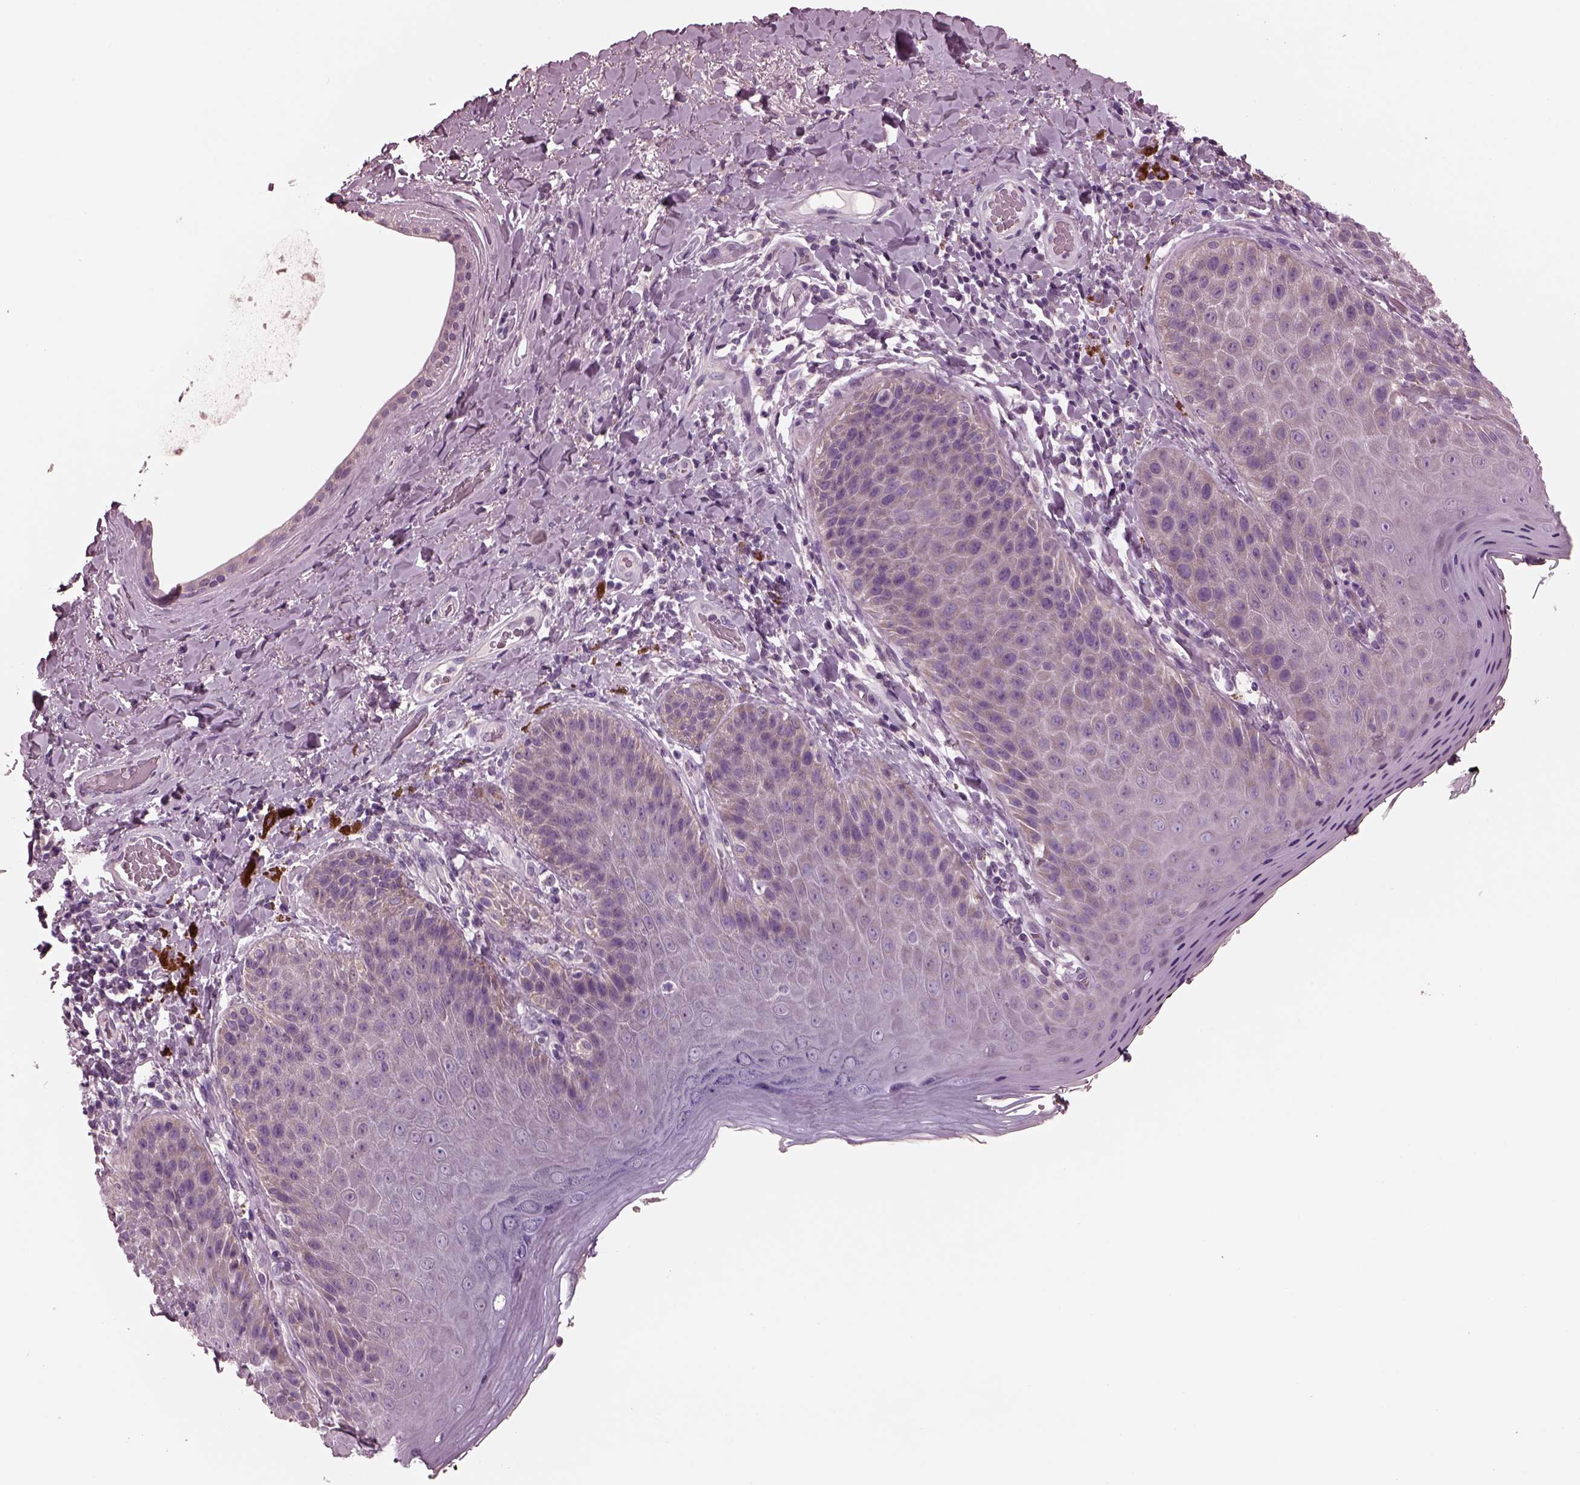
{"staining": {"intensity": "weak", "quantity": "<25%", "location": "cytoplasmic/membranous"}, "tissue": "skin", "cell_type": "Epidermal cells", "image_type": "normal", "snomed": [{"axis": "morphology", "description": "Normal tissue, NOS"}, {"axis": "topography", "description": "Anal"}], "caption": "High magnification brightfield microscopy of unremarkable skin stained with DAB (3,3'-diaminobenzidine) (brown) and counterstained with hematoxylin (blue): epidermal cells show no significant staining. (DAB (3,3'-diaminobenzidine) immunohistochemistry (IHC), high magnification).", "gene": "AP4M1", "patient": {"sex": "male", "age": 53}}